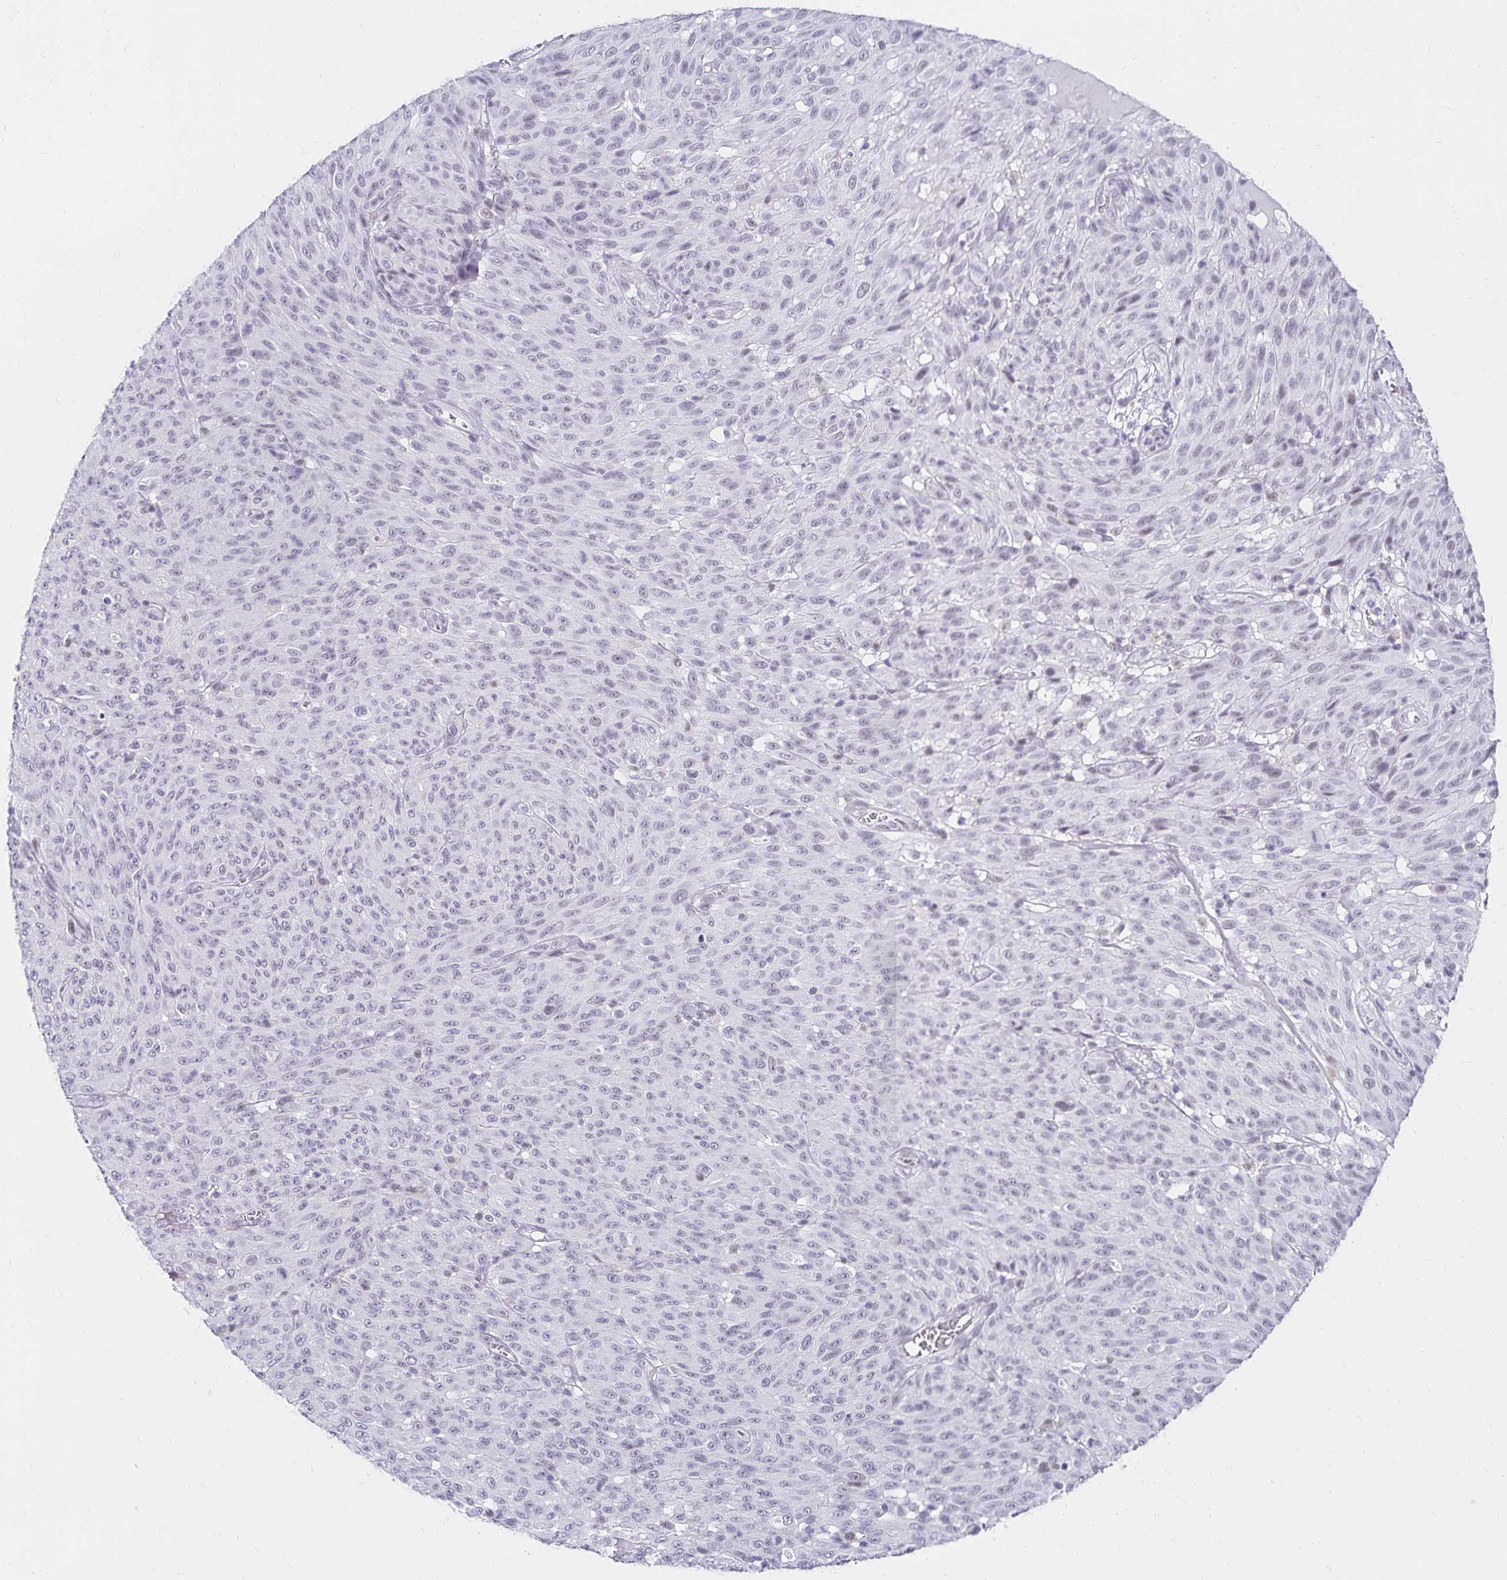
{"staining": {"intensity": "negative", "quantity": "none", "location": "none"}, "tissue": "melanoma", "cell_type": "Tumor cells", "image_type": "cancer", "snomed": [{"axis": "morphology", "description": "Malignant melanoma, NOS"}, {"axis": "topography", "description": "Skin"}], "caption": "Immunohistochemistry of human malignant melanoma exhibits no expression in tumor cells.", "gene": "C20orf85", "patient": {"sex": "male", "age": 85}}